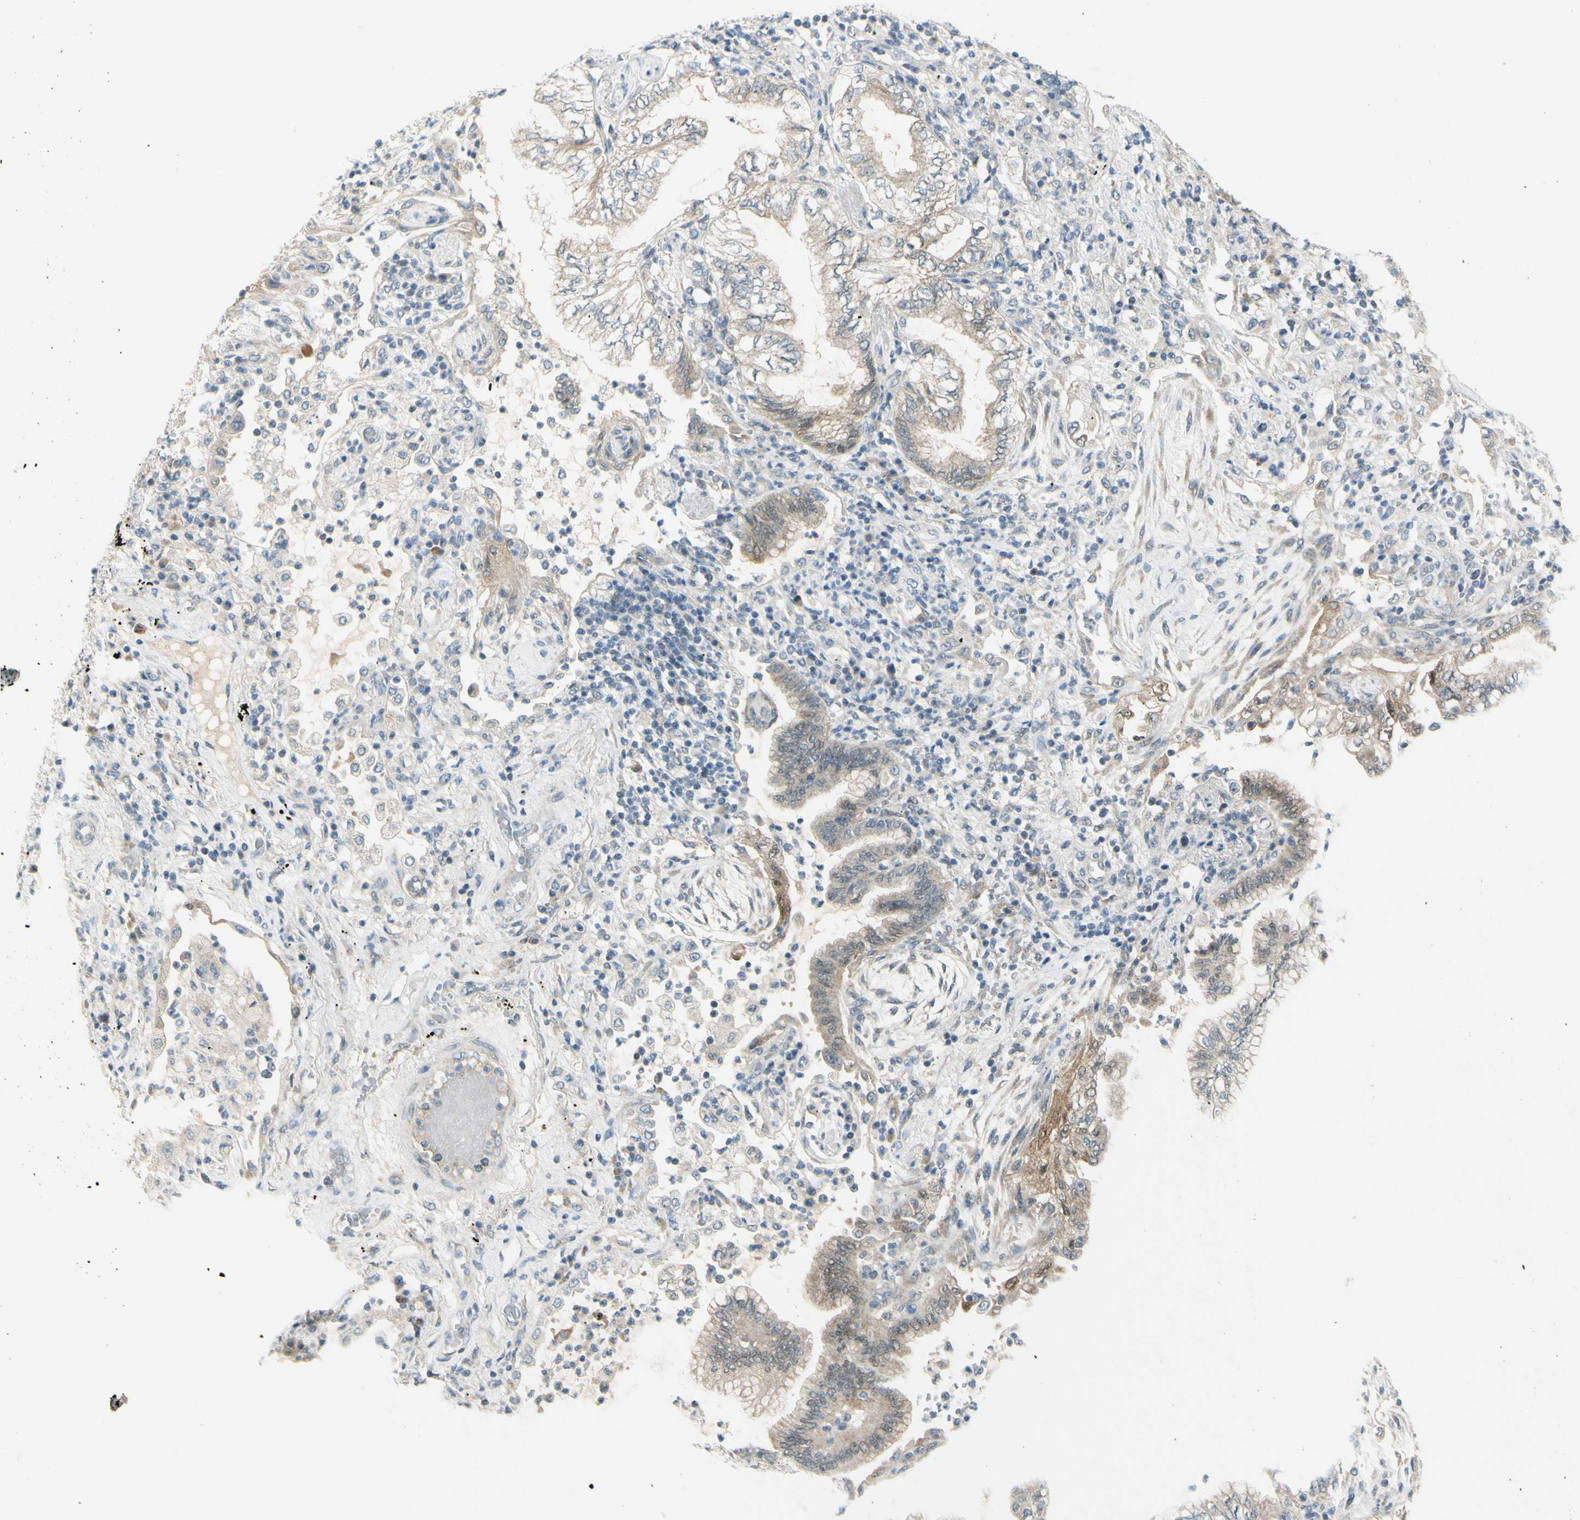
{"staining": {"intensity": "weak", "quantity": "25%-75%", "location": "cytoplasmic/membranous"}, "tissue": "lung cancer", "cell_type": "Tumor cells", "image_type": "cancer", "snomed": [{"axis": "morphology", "description": "Normal tissue, NOS"}, {"axis": "morphology", "description": "Adenocarcinoma, NOS"}, {"axis": "topography", "description": "Bronchus"}, {"axis": "topography", "description": "Lung"}], "caption": "Immunohistochemistry photomicrograph of human lung cancer stained for a protein (brown), which reveals low levels of weak cytoplasmic/membranous positivity in approximately 25%-75% of tumor cells.", "gene": "FHL2", "patient": {"sex": "female", "age": 70}}